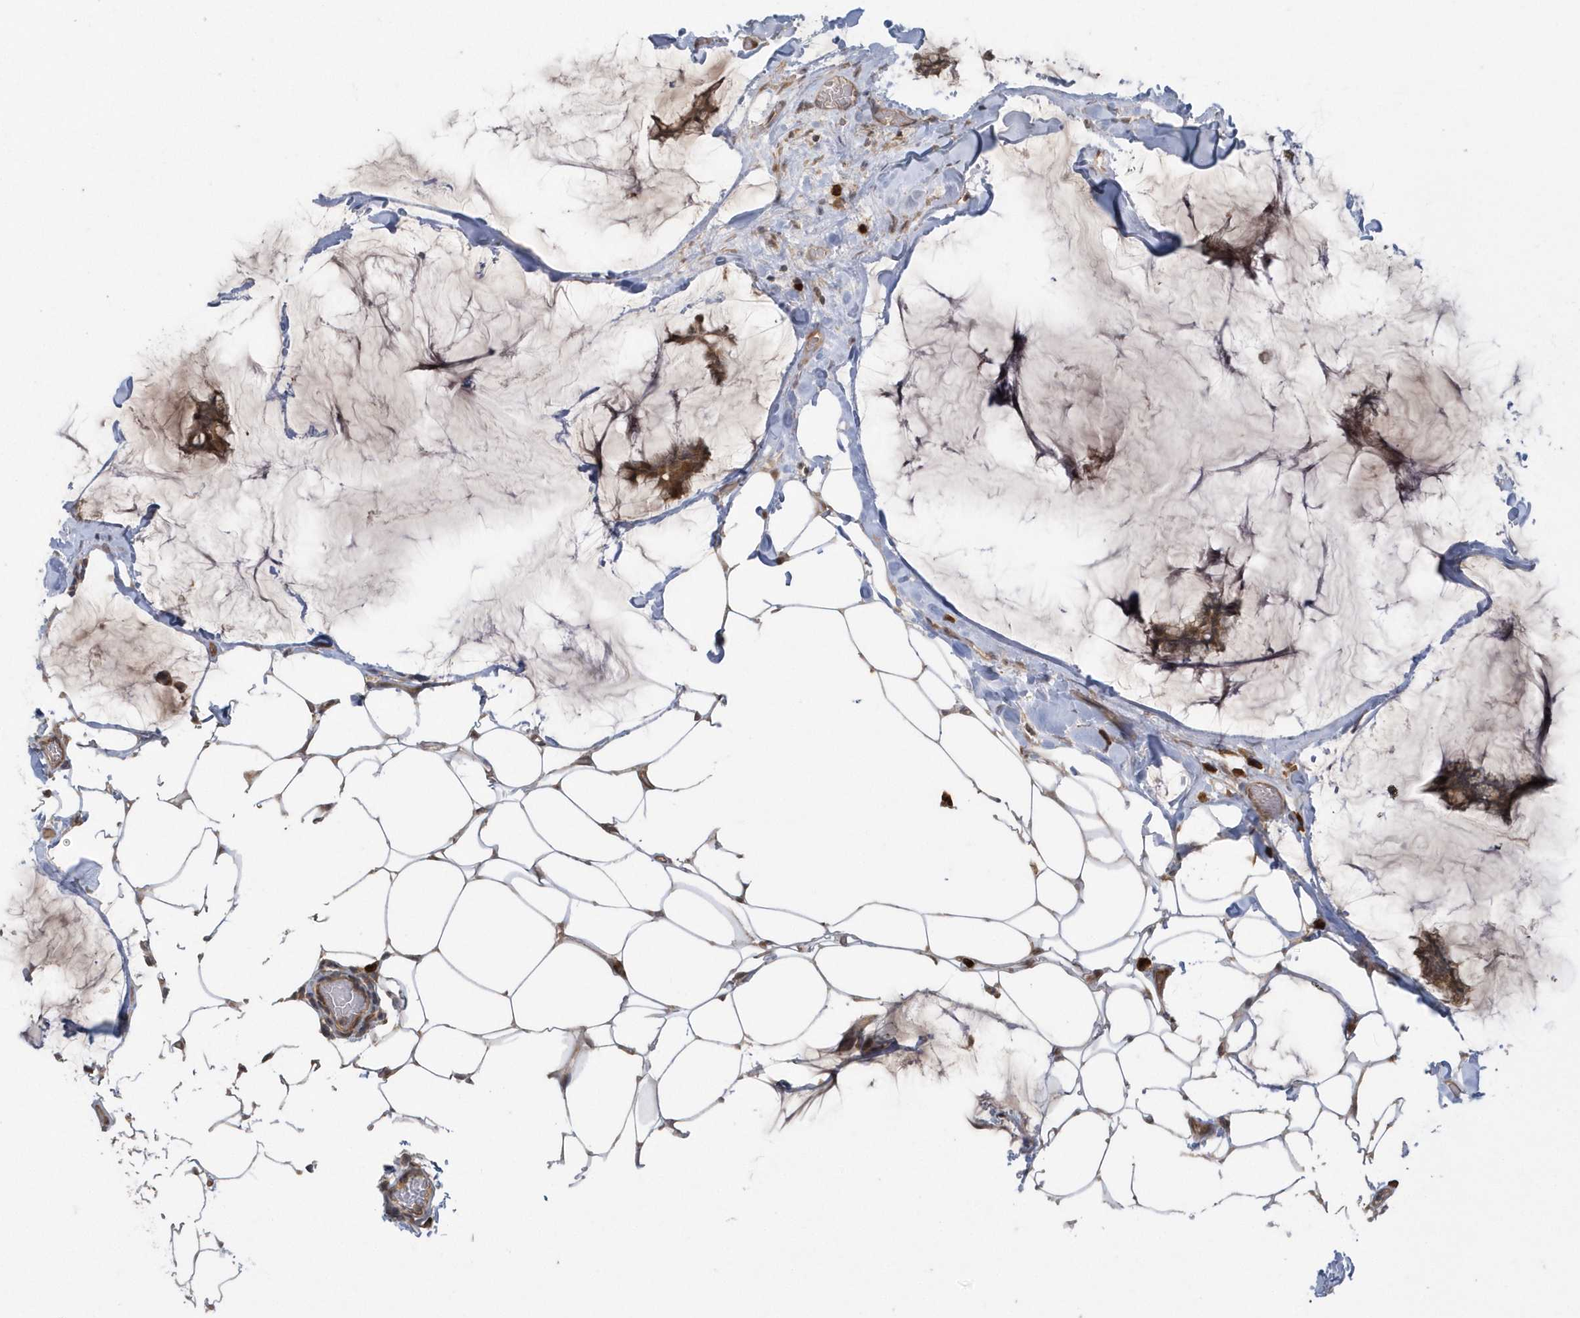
{"staining": {"intensity": "moderate", "quantity": ">75%", "location": "cytoplasmic/membranous"}, "tissue": "breast cancer", "cell_type": "Tumor cells", "image_type": "cancer", "snomed": [{"axis": "morphology", "description": "Duct carcinoma"}, {"axis": "topography", "description": "Breast"}], "caption": "Approximately >75% of tumor cells in breast cancer display moderate cytoplasmic/membranous protein staining as visualized by brown immunohistochemical staining.", "gene": "HERPUD1", "patient": {"sex": "female", "age": 93}}